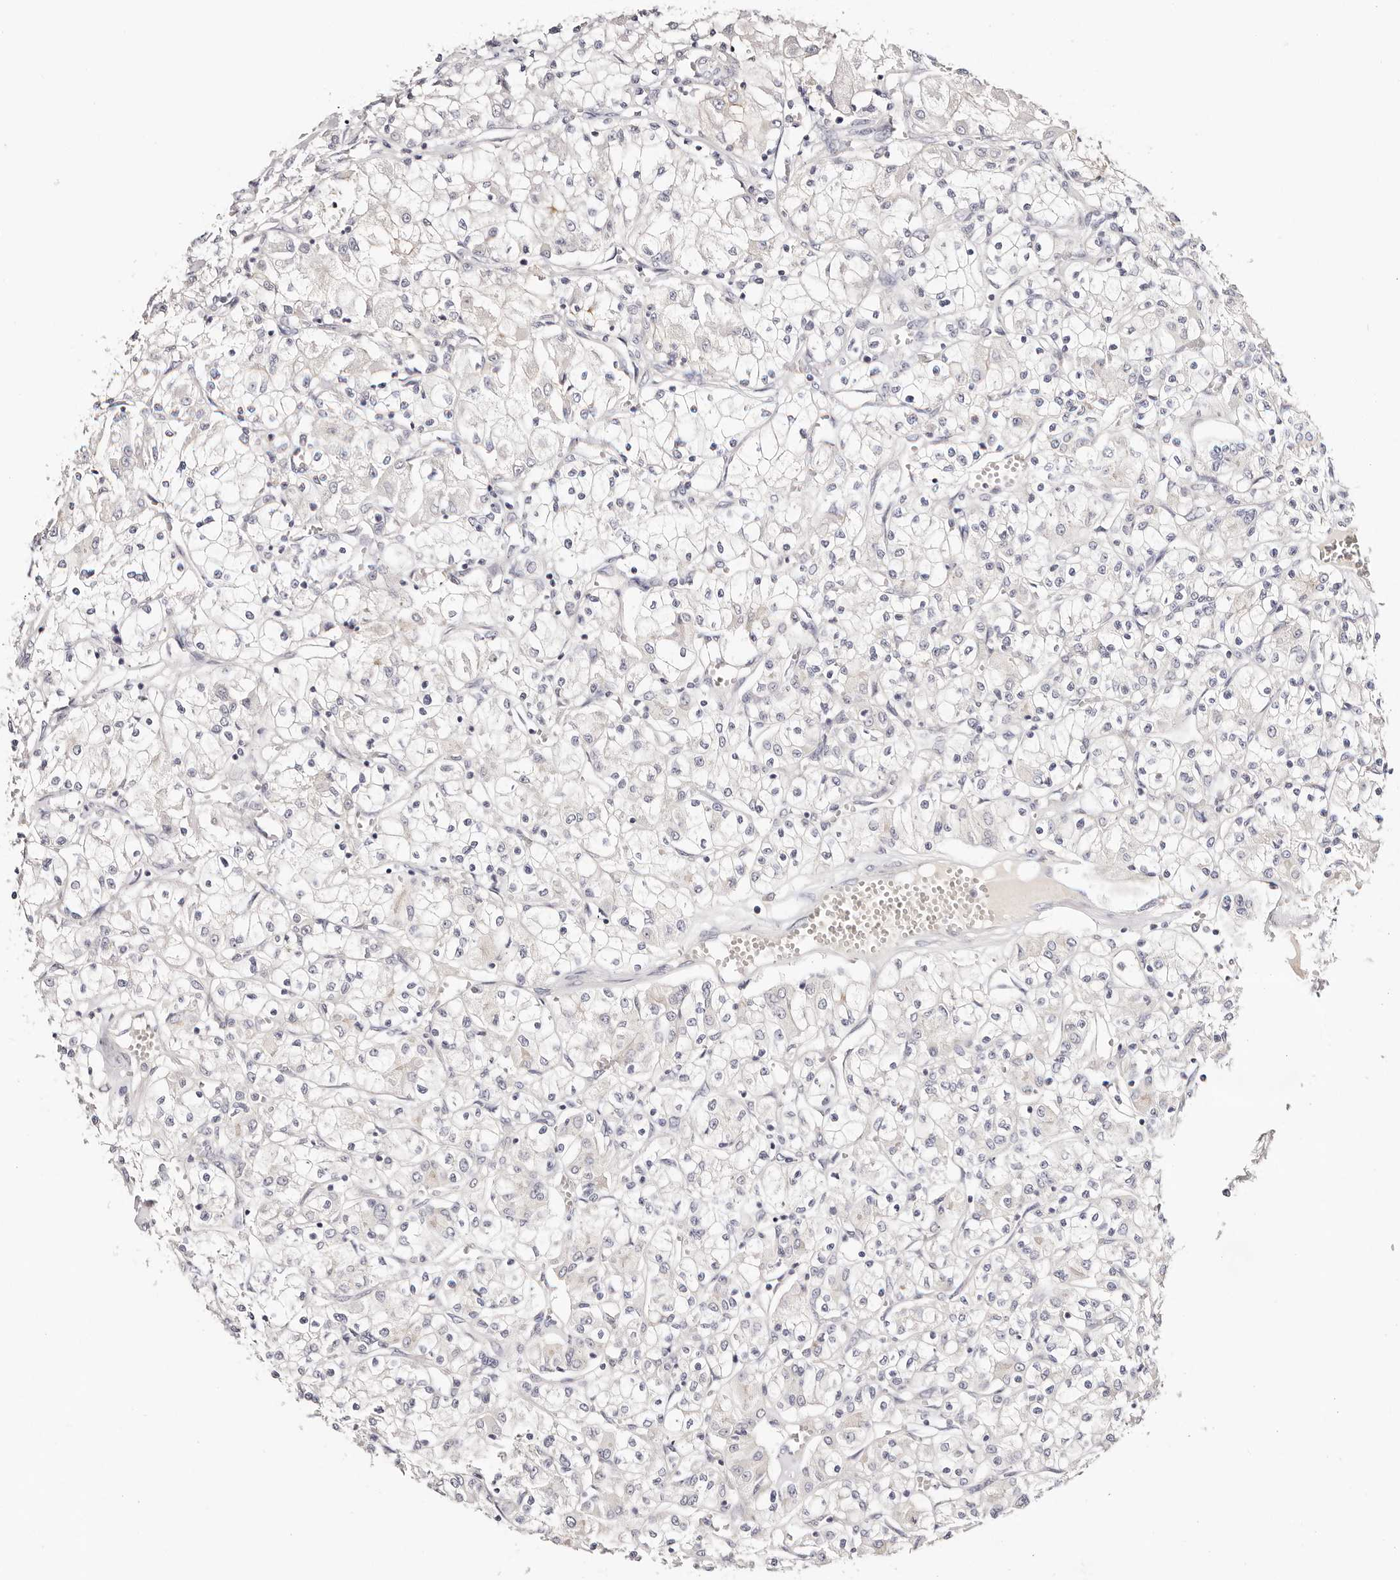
{"staining": {"intensity": "negative", "quantity": "none", "location": "none"}, "tissue": "renal cancer", "cell_type": "Tumor cells", "image_type": "cancer", "snomed": [{"axis": "morphology", "description": "Adenocarcinoma, NOS"}, {"axis": "topography", "description": "Kidney"}], "caption": "DAB immunohistochemical staining of renal cancer shows no significant staining in tumor cells.", "gene": "DNASE1", "patient": {"sex": "female", "age": 59}}